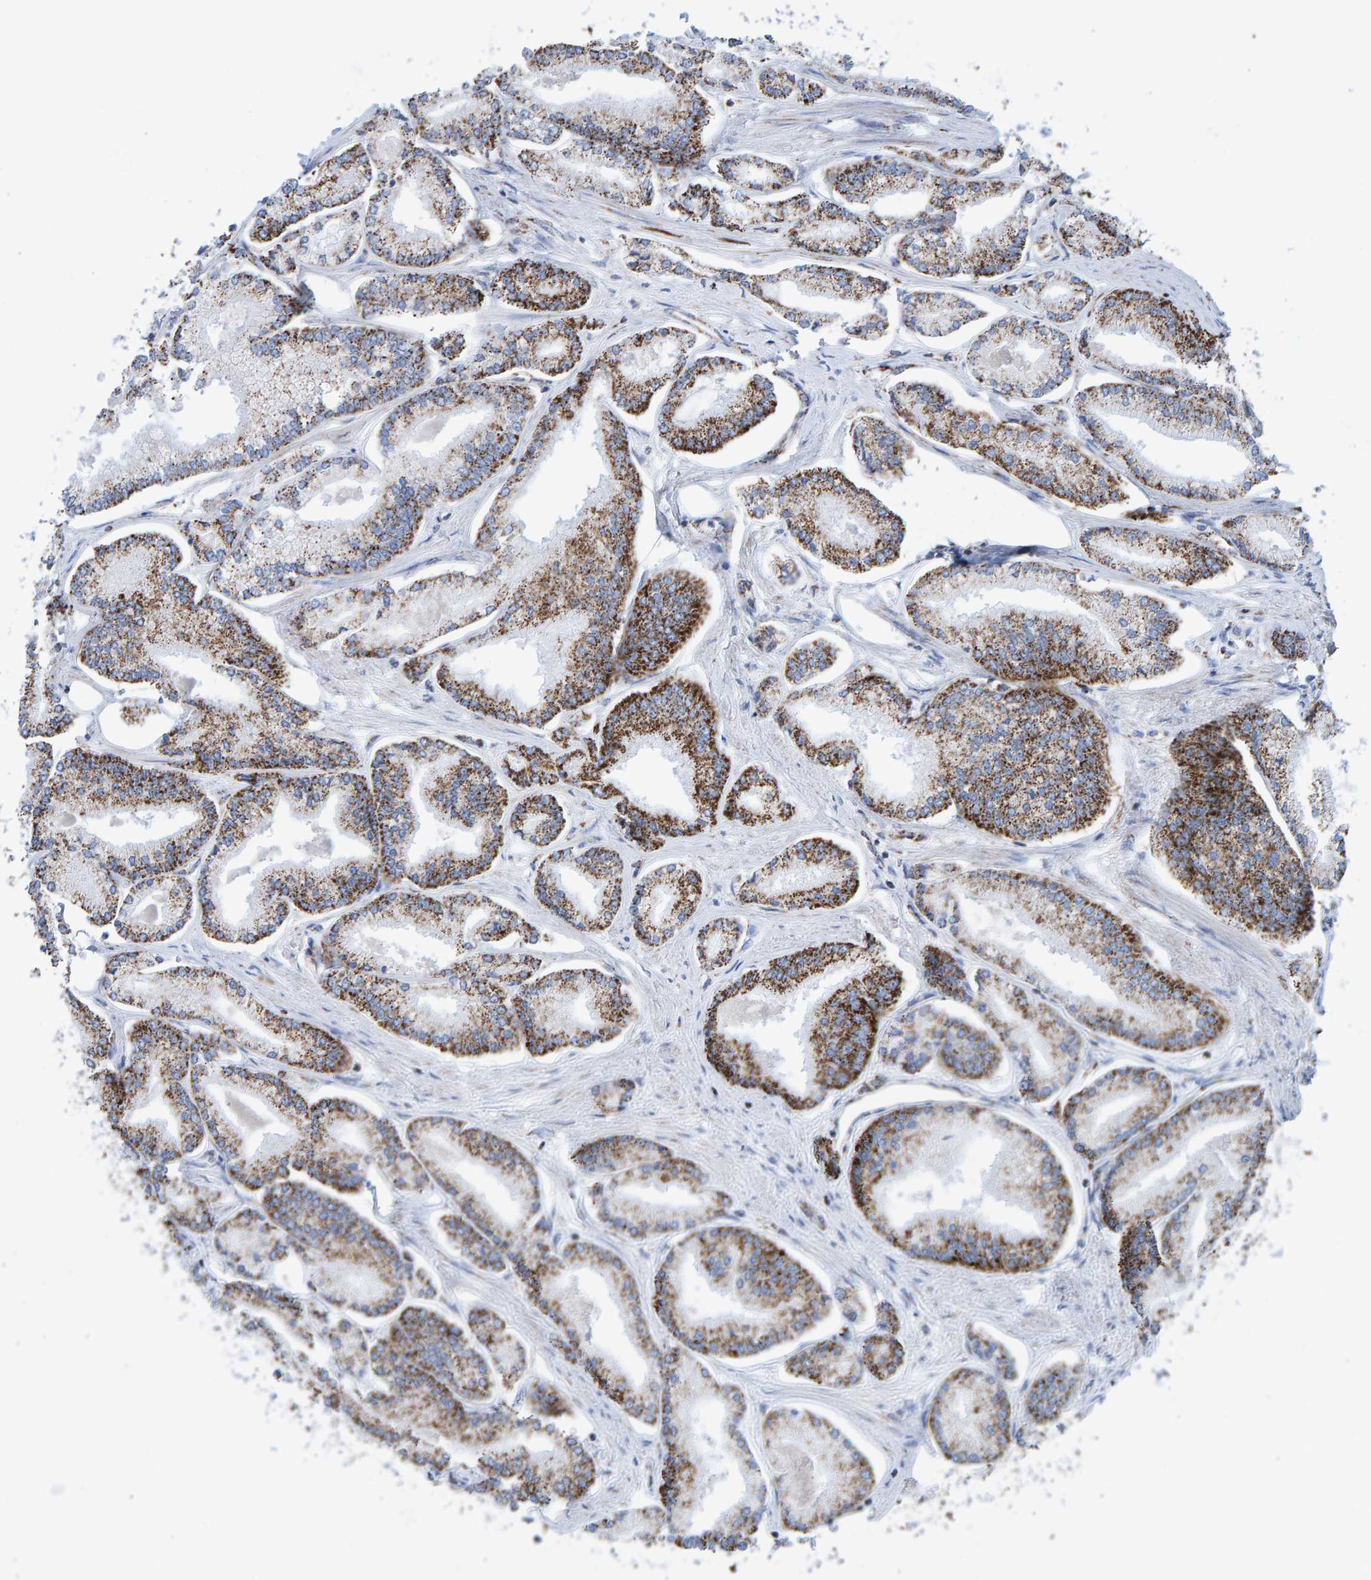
{"staining": {"intensity": "strong", "quantity": ">75%", "location": "cytoplasmic/membranous"}, "tissue": "prostate cancer", "cell_type": "Tumor cells", "image_type": "cancer", "snomed": [{"axis": "morphology", "description": "Adenocarcinoma, Low grade"}, {"axis": "topography", "description": "Prostate"}], "caption": "There is high levels of strong cytoplasmic/membranous expression in tumor cells of prostate low-grade adenocarcinoma, as demonstrated by immunohistochemical staining (brown color).", "gene": "ENSG00000262660", "patient": {"sex": "male", "age": 52}}